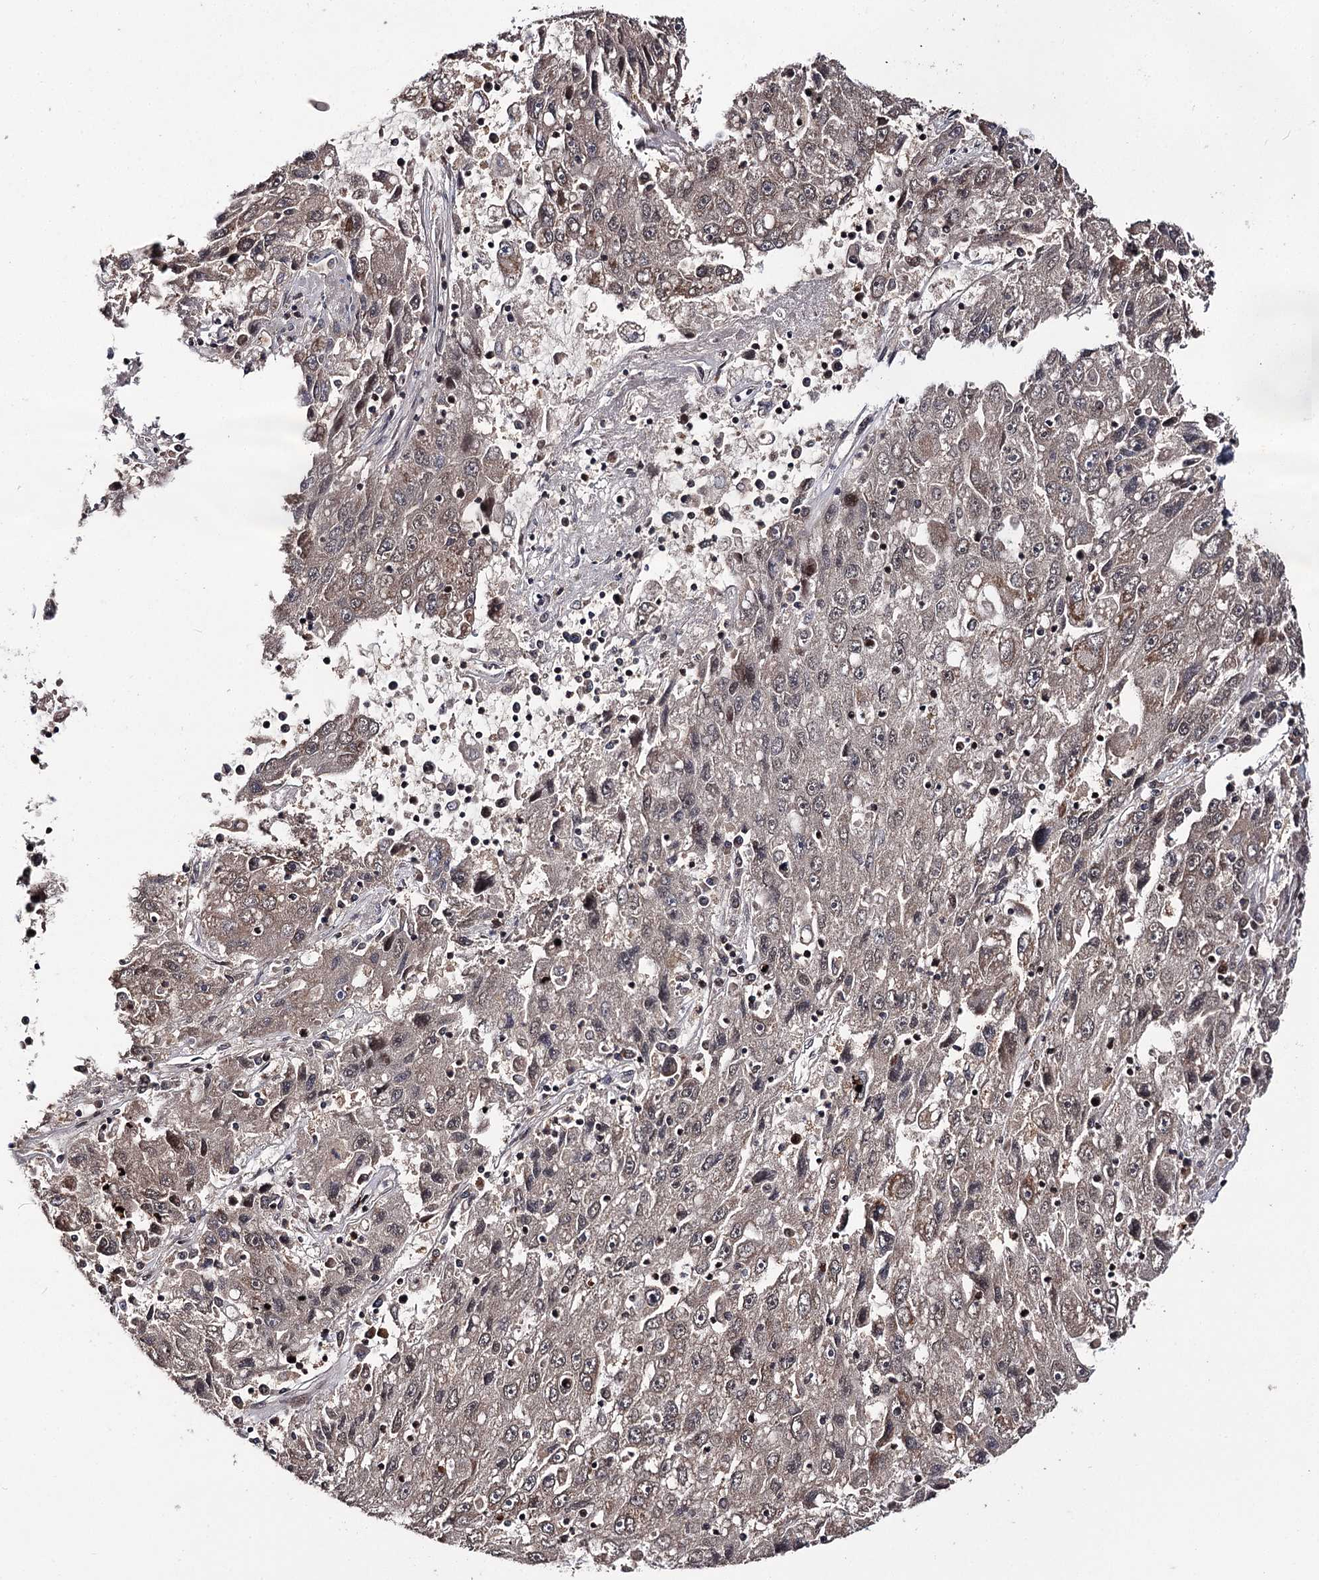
{"staining": {"intensity": "moderate", "quantity": "25%-75%", "location": "cytoplasmic/membranous,nuclear"}, "tissue": "liver cancer", "cell_type": "Tumor cells", "image_type": "cancer", "snomed": [{"axis": "morphology", "description": "Carcinoma, Hepatocellular, NOS"}, {"axis": "topography", "description": "Liver"}], "caption": "This micrograph reveals immunohistochemistry staining of liver hepatocellular carcinoma, with medium moderate cytoplasmic/membranous and nuclear positivity in approximately 25%-75% of tumor cells.", "gene": "FAM53B", "patient": {"sex": "male", "age": 49}}